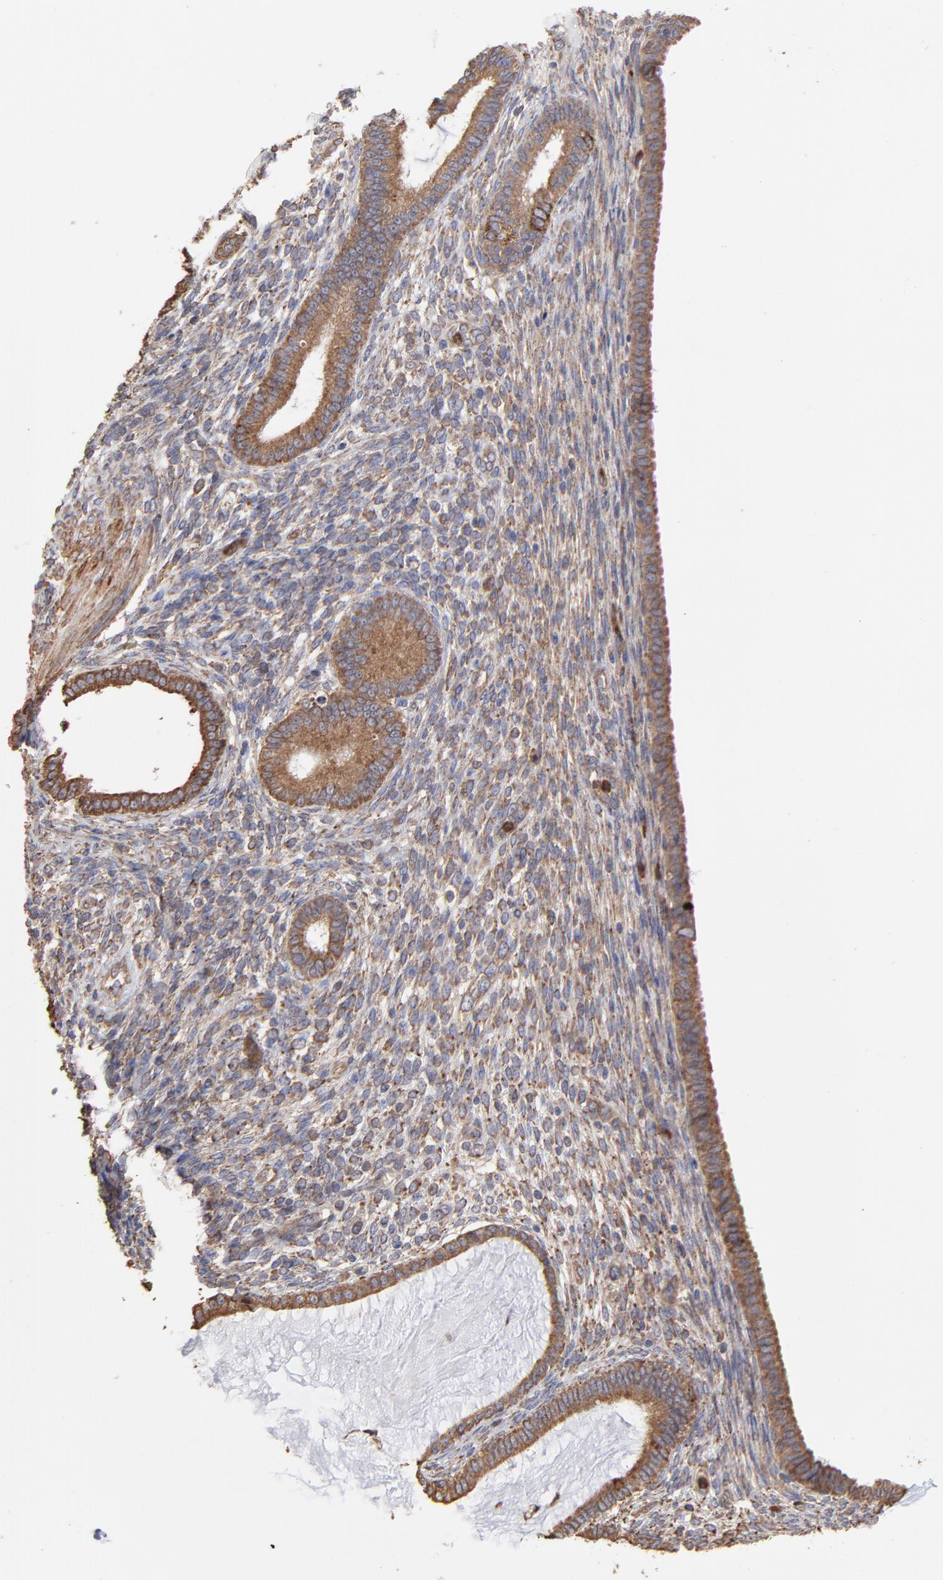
{"staining": {"intensity": "moderate", "quantity": ">75%", "location": "cytoplasmic/membranous"}, "tissue": "endometrium", "cell_type": "Cells in endometrial stroma", "image_type": "normal", "snomed": [{"axis": "morphology", "description": "Normal tissue, NOS"}, {"axis": "topography", "description": "Endometrium"}], "caption": "Immunohistochemistry (IHC) photomicrograph of unremarkable human endometrium stained for a protein (brown), which shows medium levels of moderate cytoplasmic/membranous expression in about >75% of cells in endometrial stroma.", "gene": "PFKM", "patient": {"sex": "female", "age": 72}}